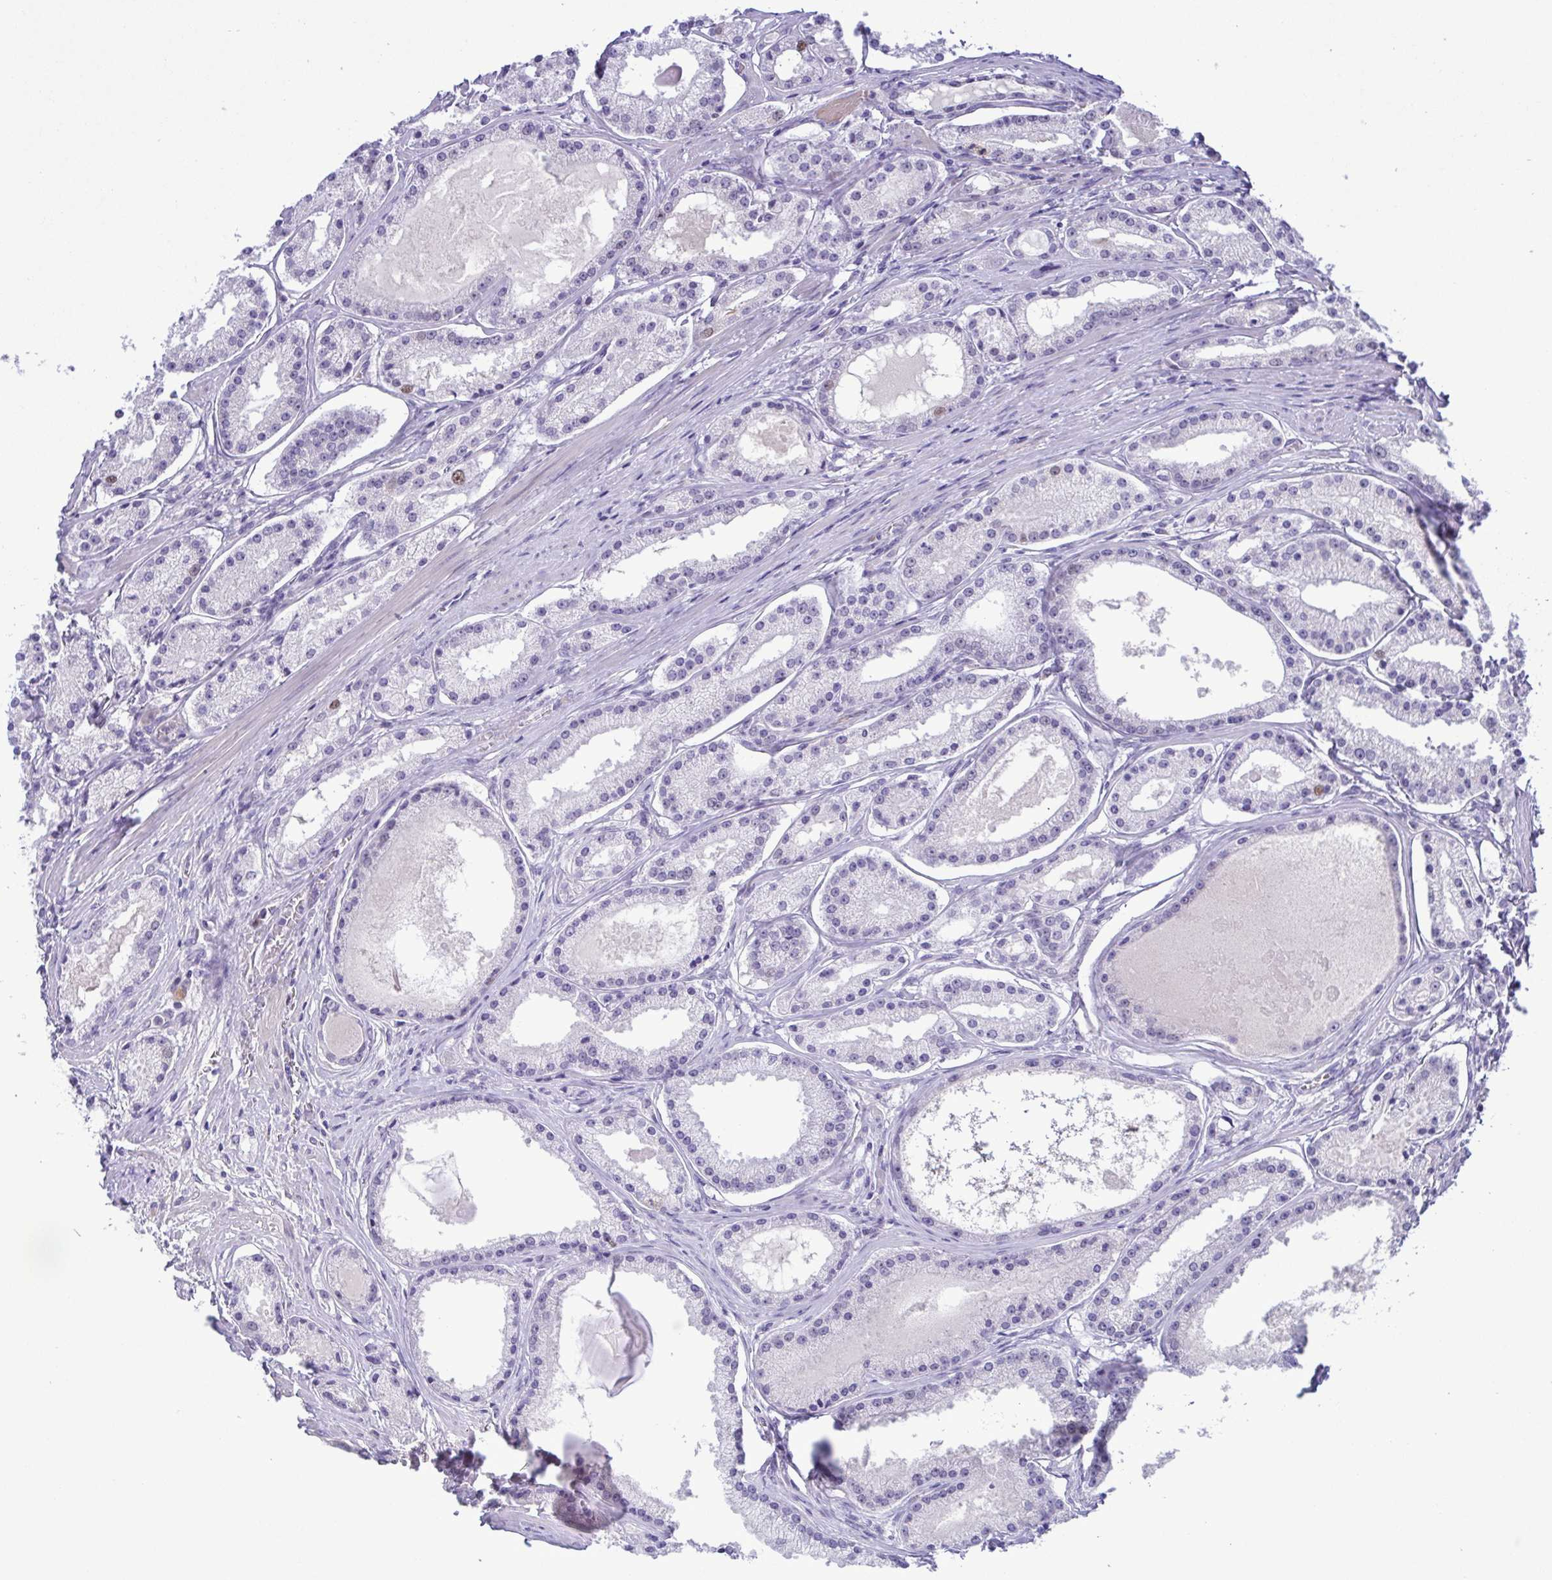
{"staining": {"intensity": "negative", "quantity": "none", "location": "none"}, "tissue": "prostate cancer", "cell_type": "Tumor cells", "image_type": "cancer", "snomed": [{"axis": "morphology", "description": "Adenocarcinoma, Low grade"}, {"axis": "topography", "description": "Prostate"}], "caption": "Prostate adenocarcinoma (low-grade) was stained to show a protein in brown. There is no significant positivity in tumor cells.", "gene": "TIPIN", "patient": {"sex": "male", "age": 57}}